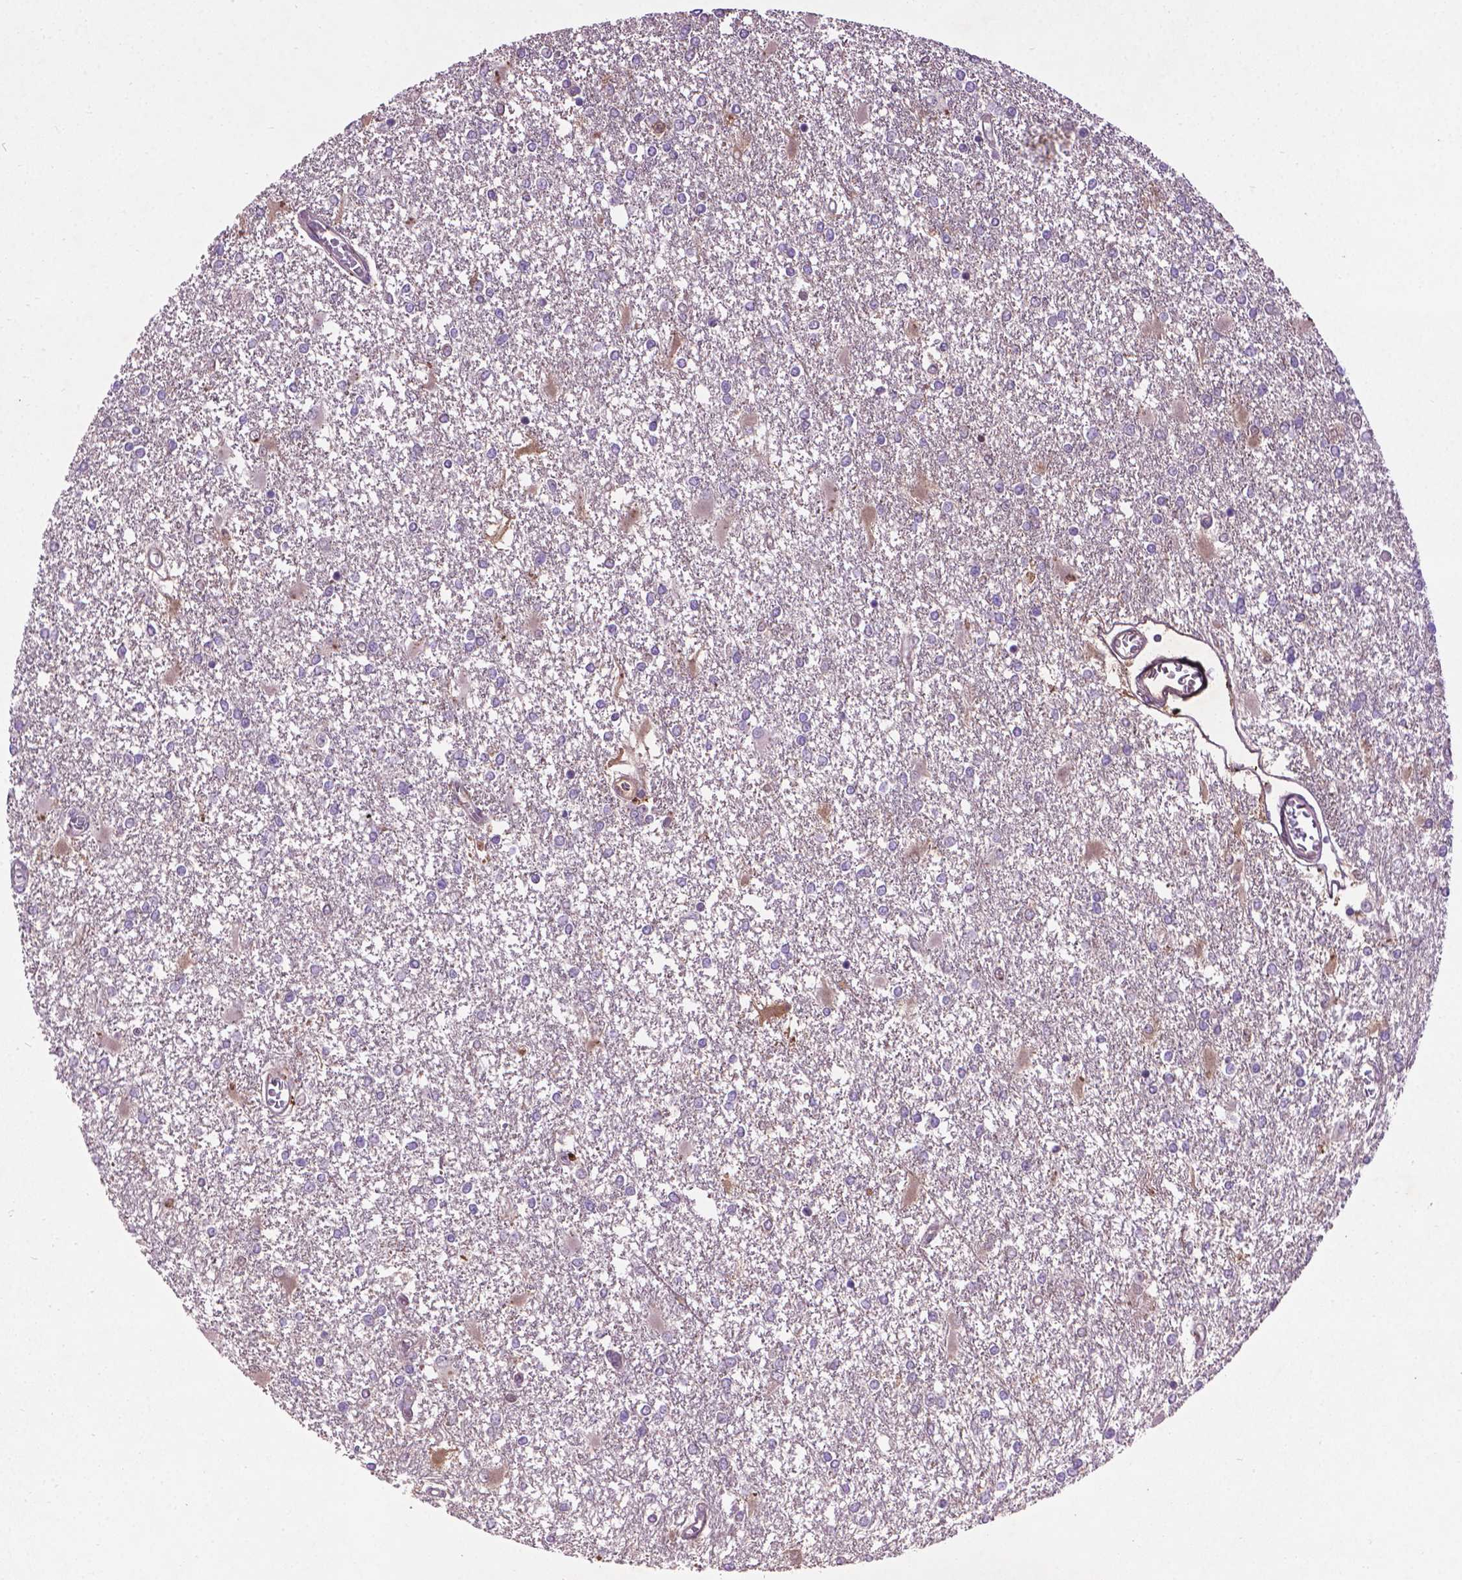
{"staining": {"intensity": "negative", "quantity": "none", "location": "none"}, "tissue": "glioma", "cell_type": "Tumor cells", "image_type": "cancer", "snomed": [{"axis": "morphology", "description": "Glioma, malignant, High grade"}, {"axis": "topography", "description": "Cerebral cortex"}], "caption": "Tumor cells show no significant positivity in glioma.", "gene": "SOX17", "patient": {"sex": "male", "age": 79}}